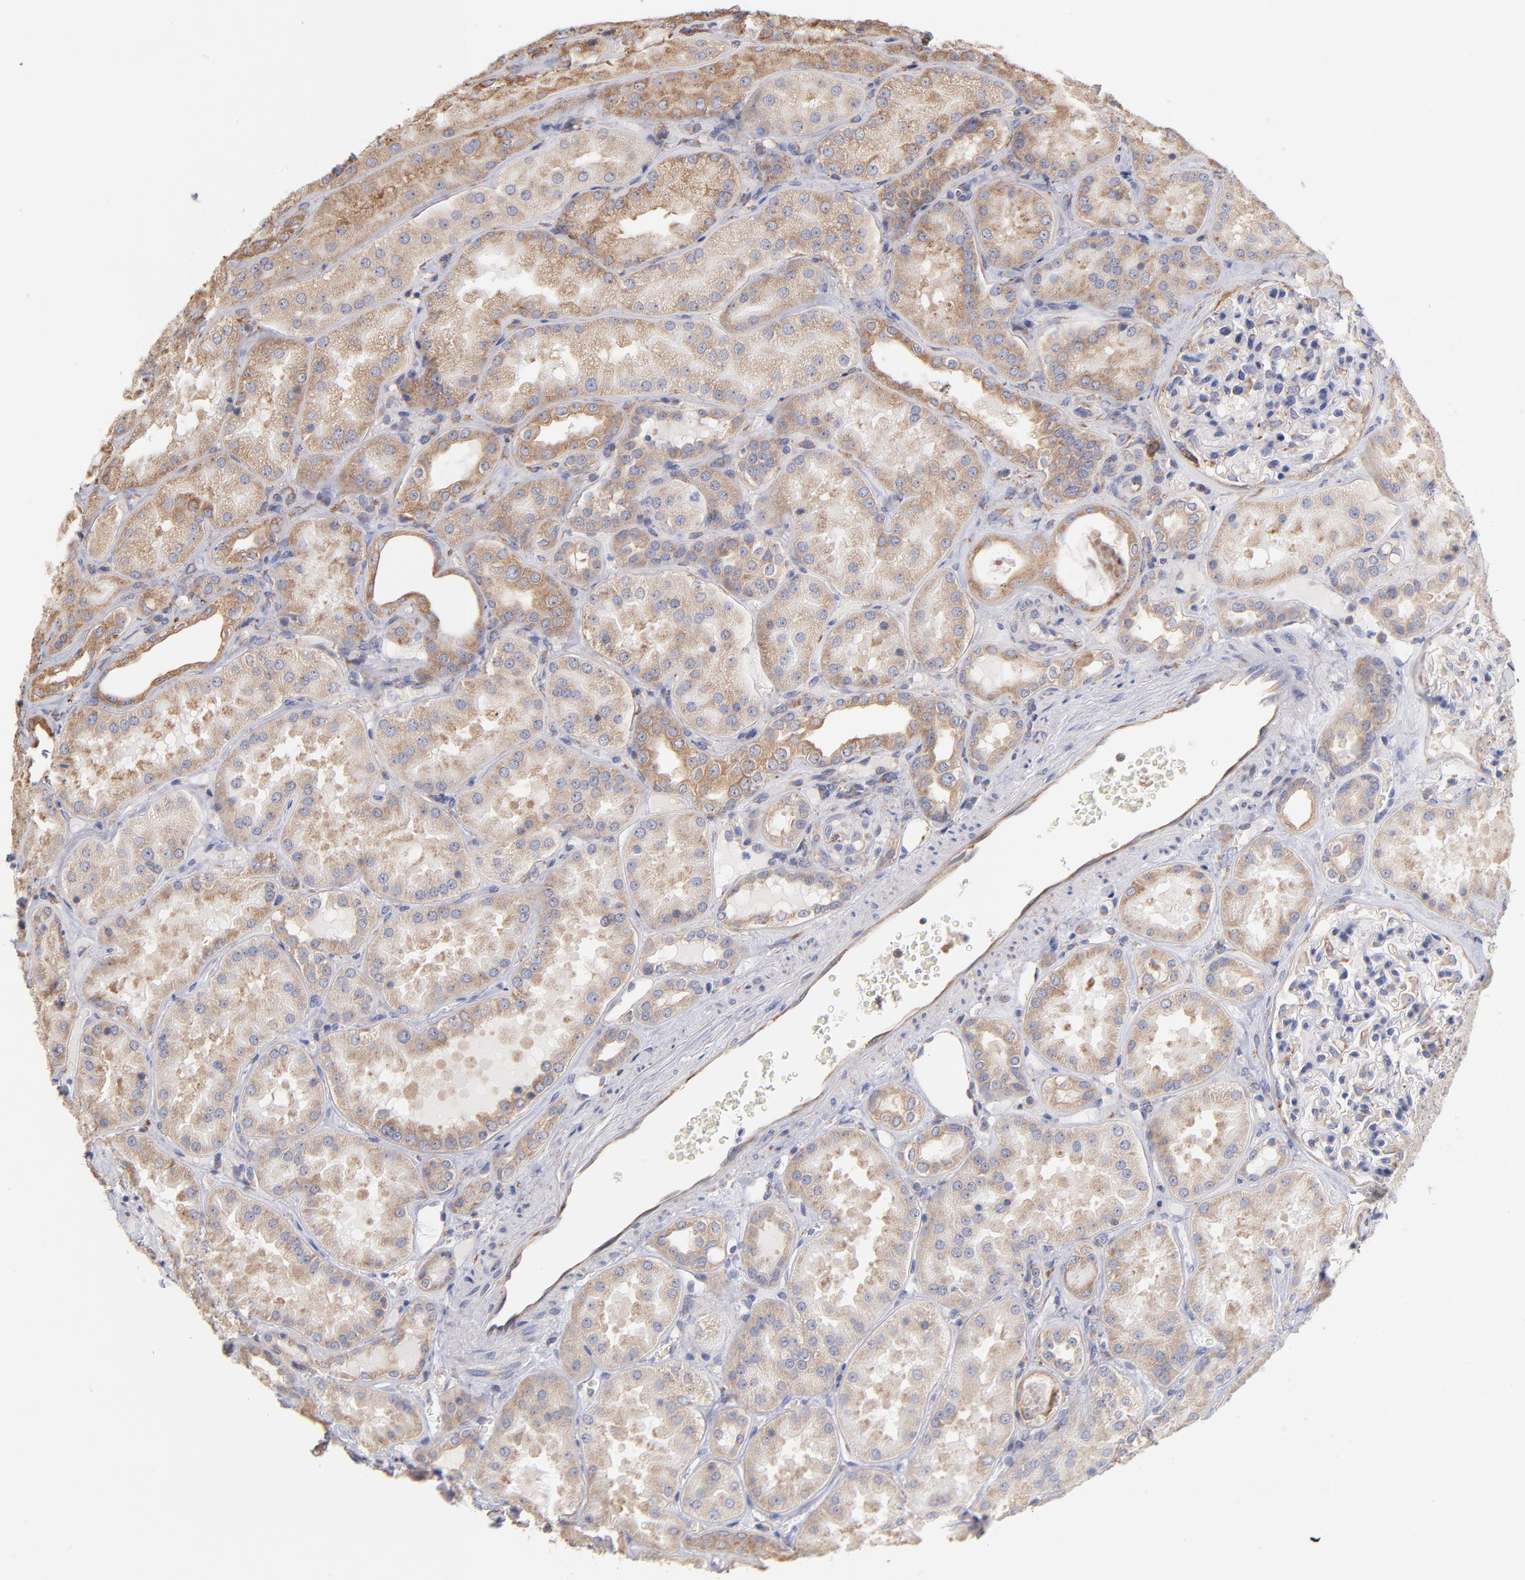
{"staining": {"intensity": "negative", "quantity": "none", "location": "none"}, "tissue": "kidney", "cell_type": "Cells in glomeruli", "image_type": "normal", "snomed": [{"axis": "morphology", "description": "Normal tissue, NOS"}, {"axis": "topography", "description": "Kidney"}], "caption": "The histopathology image exhibits no staining of cells in glomeruli in normal kidney.", "gene": "RPL9", "patient": {"sex": "female", "age": 56}}